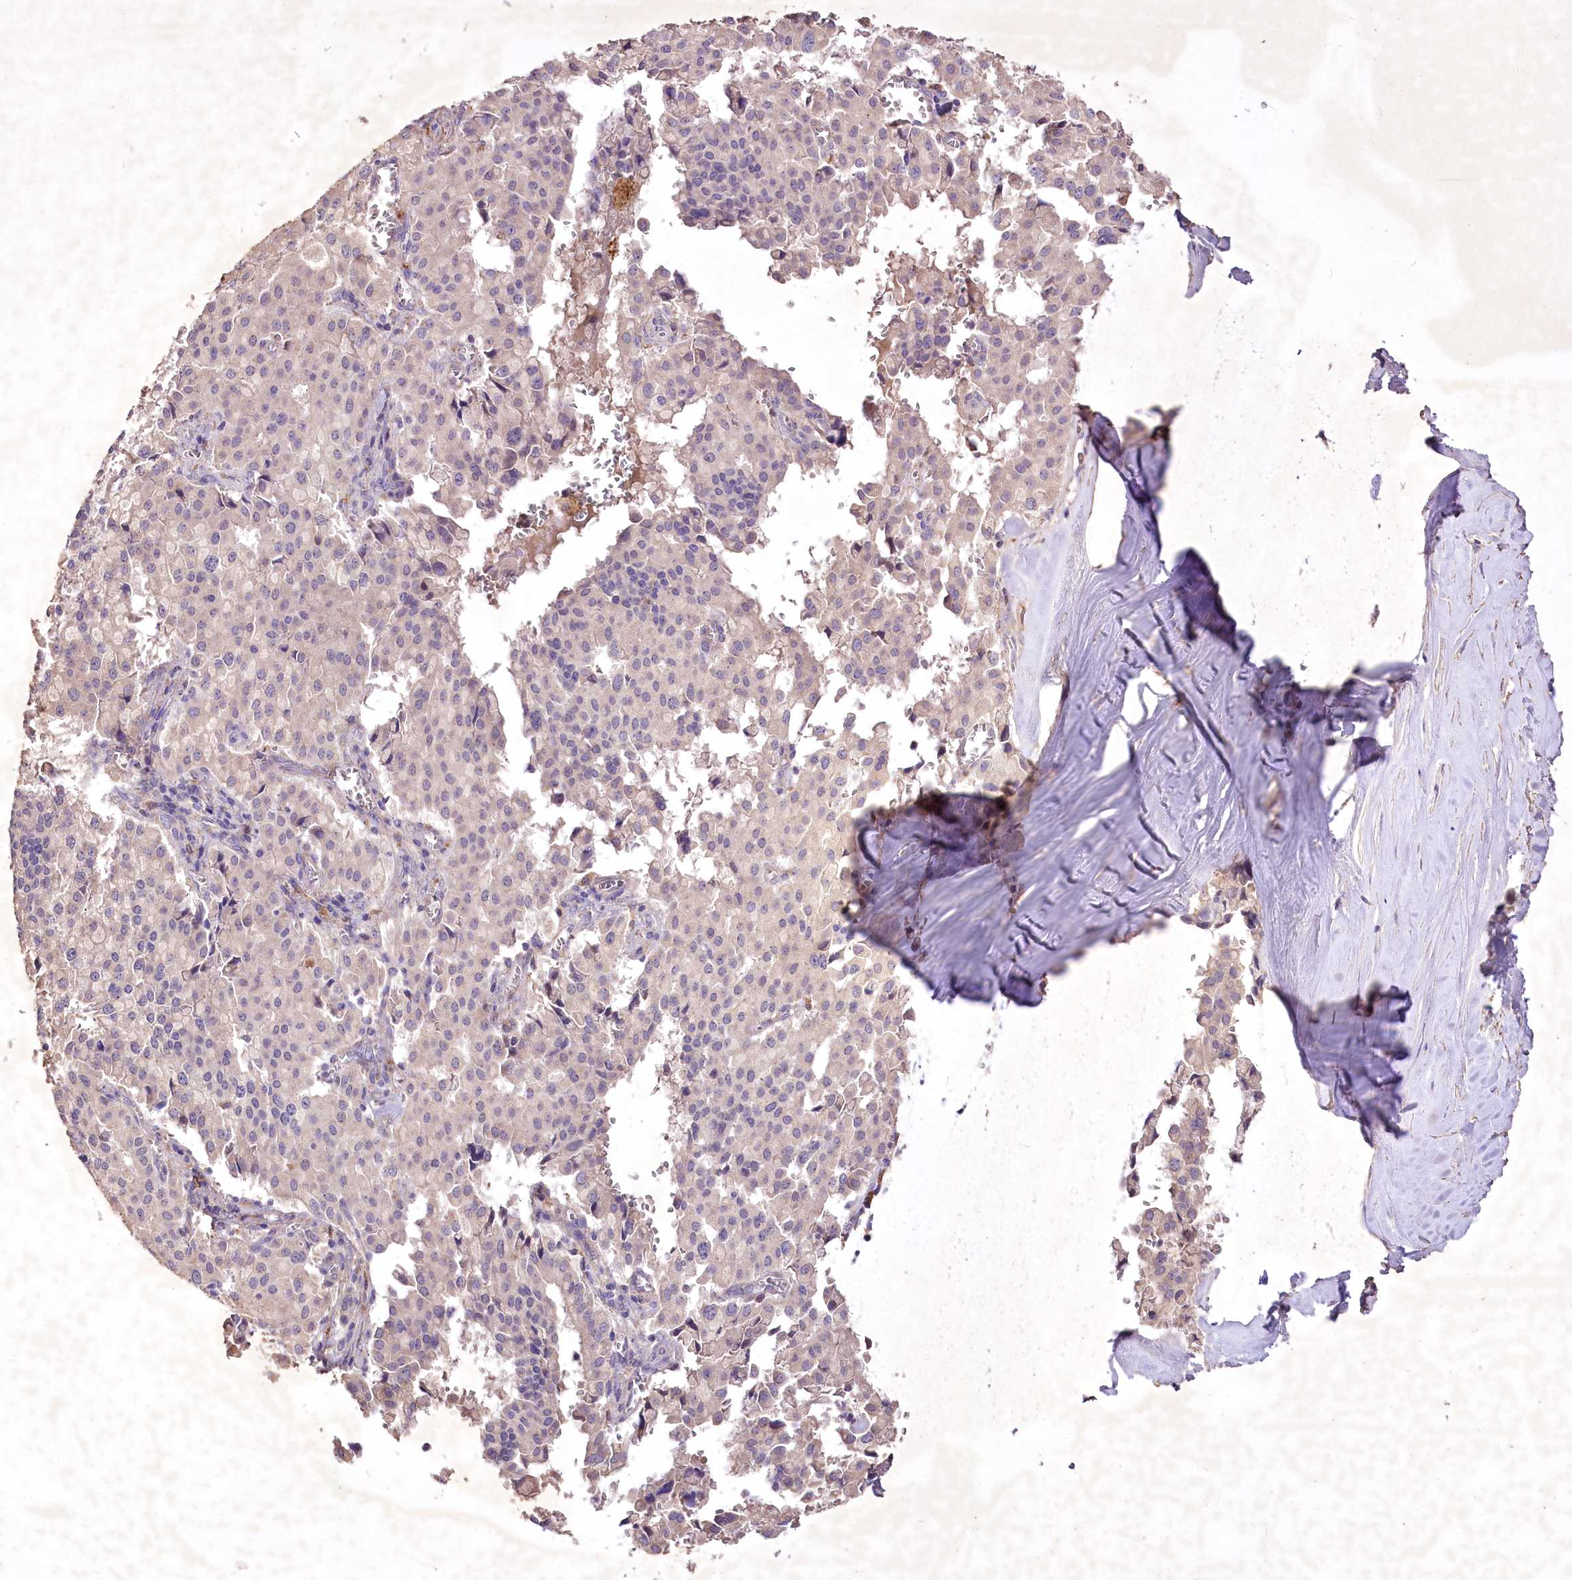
{"staining": {"intensity": "negative", "quantity": "none", "location": "none"}, "tissue": "pancreatic cancer", "cell_type": "Tumor cells", "image_type": "cancer", "snomed": [{"axis": "morphology", "description": "Adenocarcinoma, NOS"}, {"axis": "topography", "description": "Pancreas"}], "caption": "The micrograph displays no staining of tumor cells in adenocarcinoma (pancreatic).", "gene": "PCYOX1L", "patient": {"sex": "male", "age": 65}}